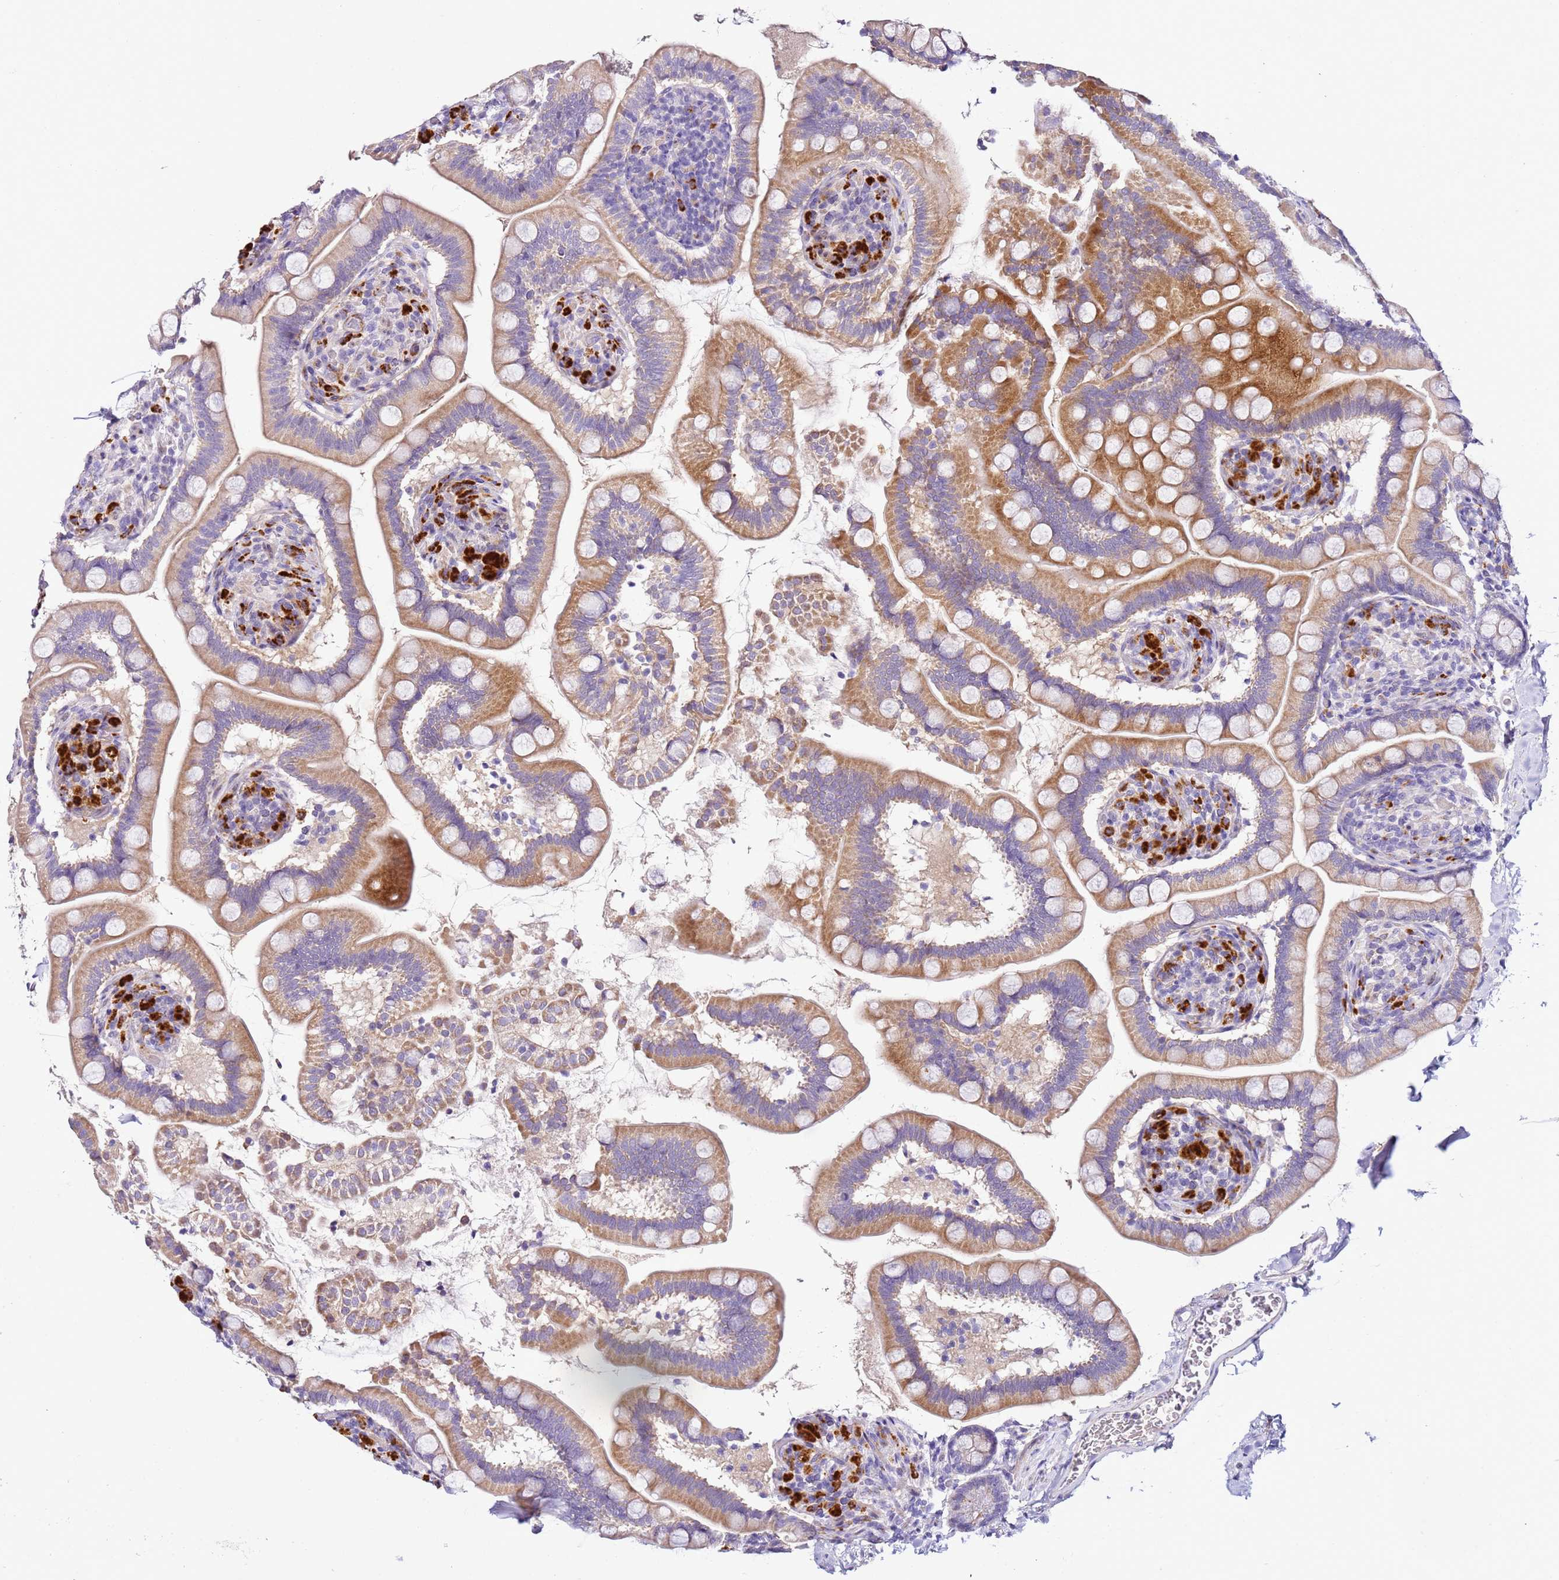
{"staining": {"intensity": "moderate", "quantity": "25%-75%", "location": "cytoplasmic/membranous"}, "tissue": "small intestine", "cell_type": "Glandular cells", "image_type": "normal", "snomed": [{"axis": "morphology", "description": "Normal tissue, NOS"}, {"axis": "topography", "description": "Small intestine"}], "caption": "About 25%-75% of glandular cells in normal human small intestine demonstrate moderate cytoplasmic/membranous protein expression as visualized by brown immunohistochemical staining.", "gene": "HGD", "patient": {"sex": "female", "age": 64}}